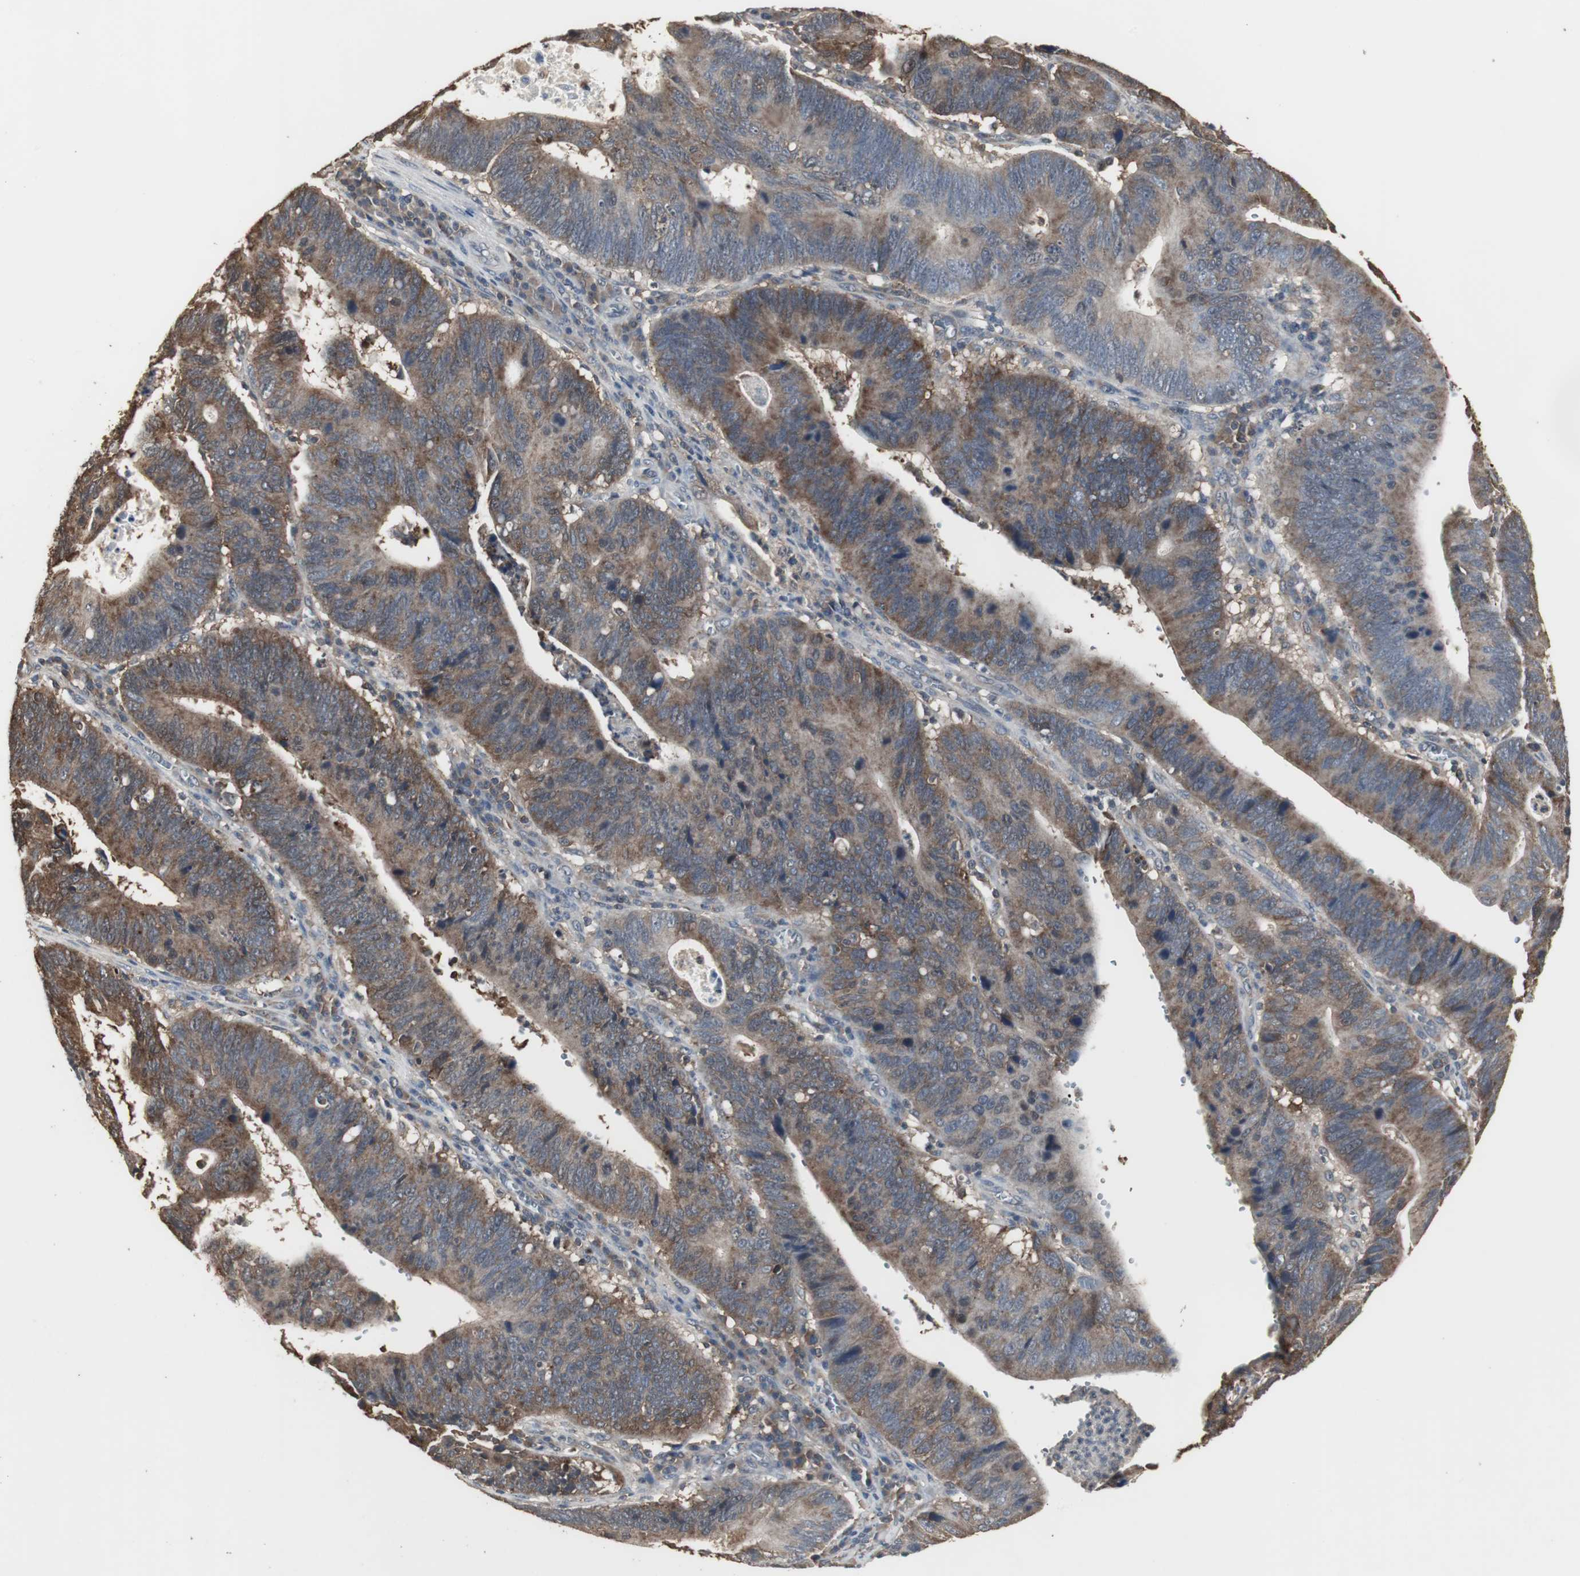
{"staining": {"intensity": "strong", "quantity": ">75%", "location": "cytoplasmic/membranous"}, "tissue": "stomach cancer", "cell_type": "Tumor cells", "image_type": "cancer", "snomed": [{"axis": "morphology", "description": "Adenocarcinoma, NOS"}, {"axis": "topography", "description": "Stomach"}], "caption": "Immunohistochemical staining of human stomach cancer (adenocarcinoma) exhibits high levels of strong cytoplasmic/membranous positivity in about >75% of tumor cells.", "gene": "HPRT1", "patient": {"sex": "male", "age": 59}}